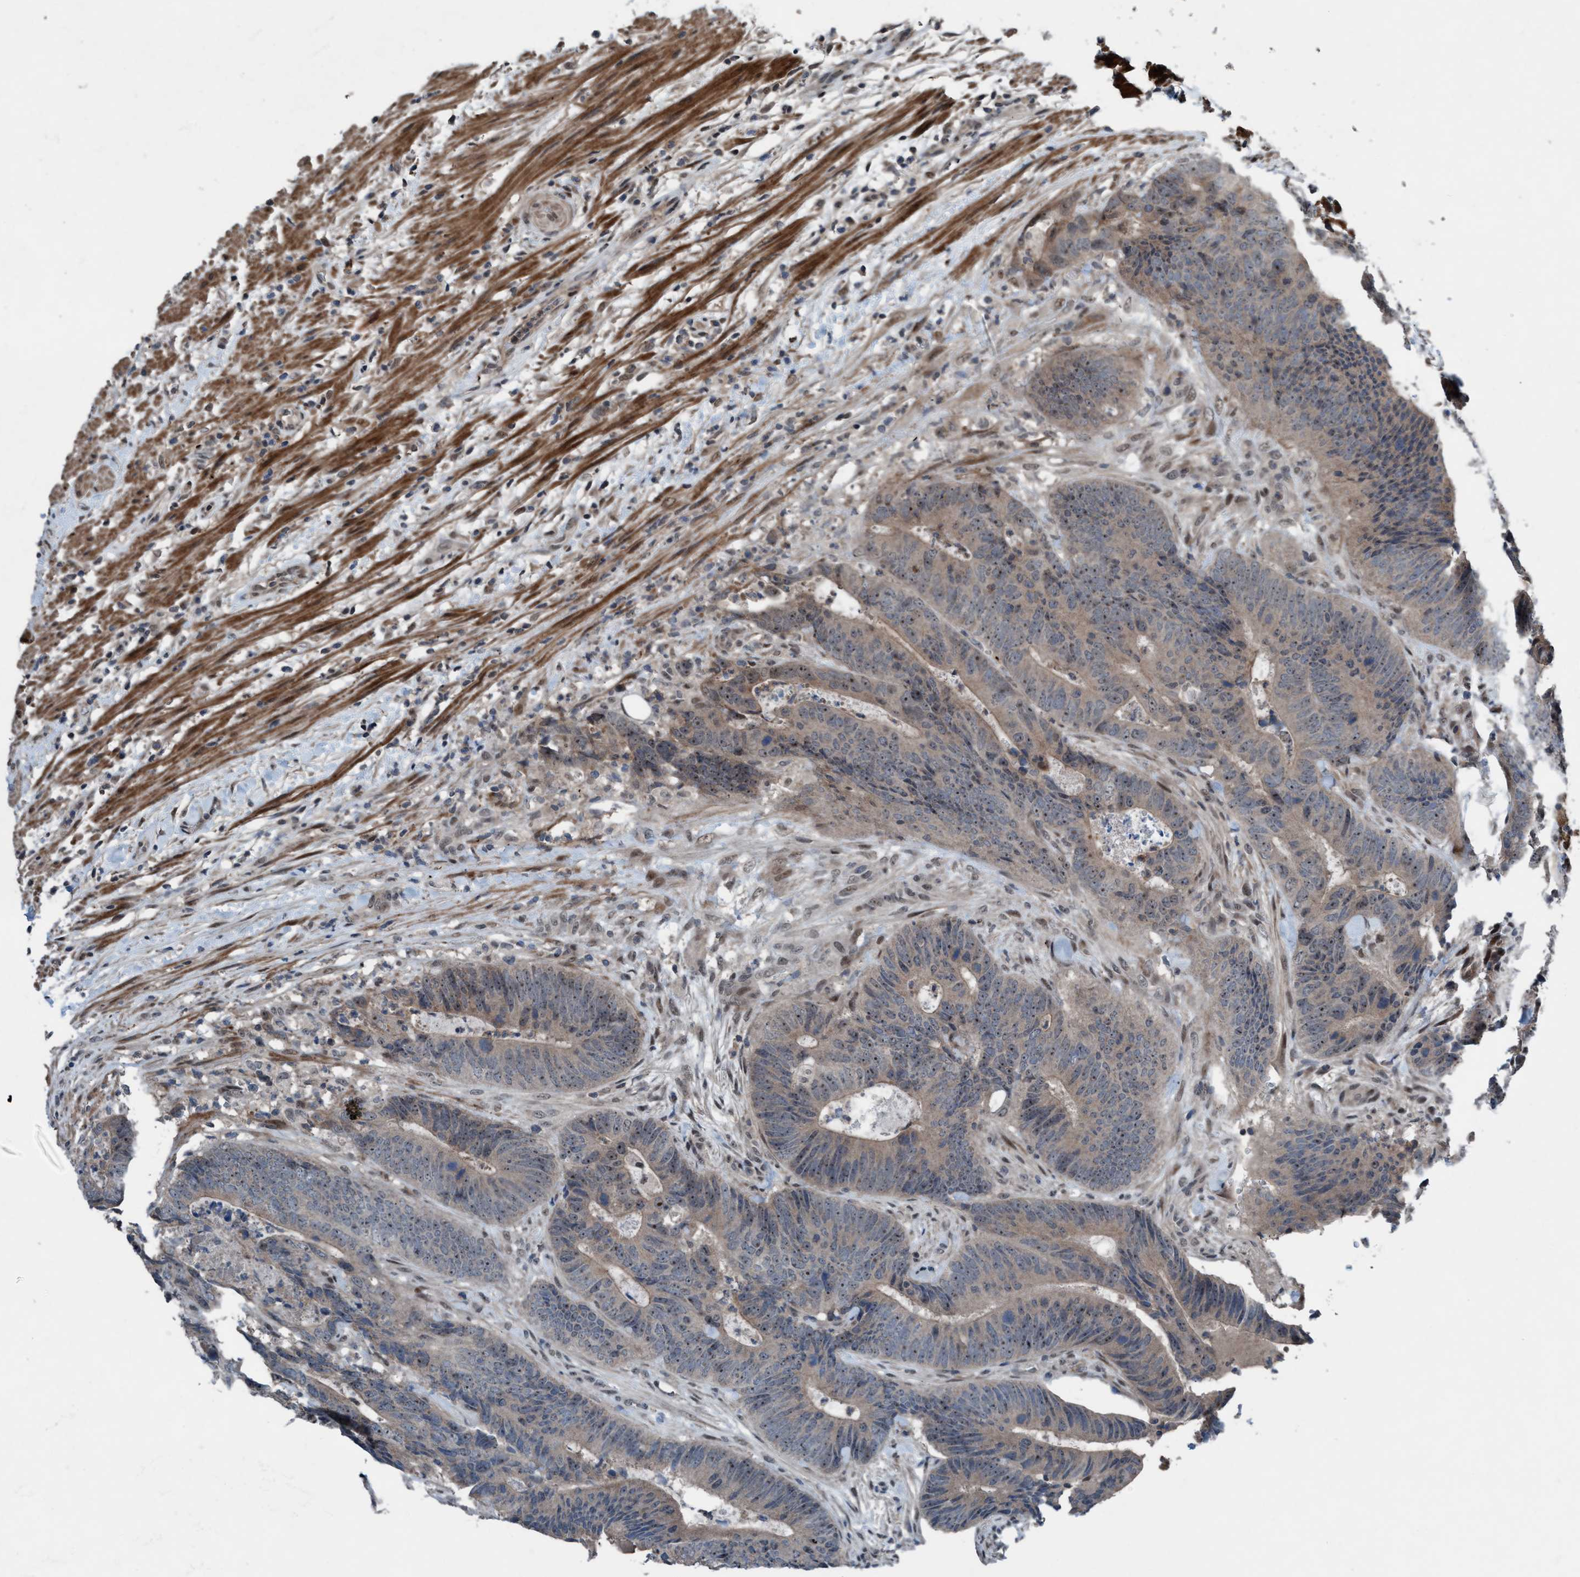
{"staining": {"intensity": "moderate", "quantity": "25%-75%", "location": "nuclear"}, "tissue": "colorectal cancer", "cell_type": "Tumor cells", "image_type": "cancer", "snomed": [{"axis": "morphology", "description": "Adenocarcinoma, NOS"}, {"axis": "topography", "description": "Colon"}], "caption": "Protein expression analysis of human colorectal cancer reveals moderate nuclear positivity in about 25%-75% of tumor cells.", "gene": "NISCH", "patient": {"sex": "male", "age": 56}}